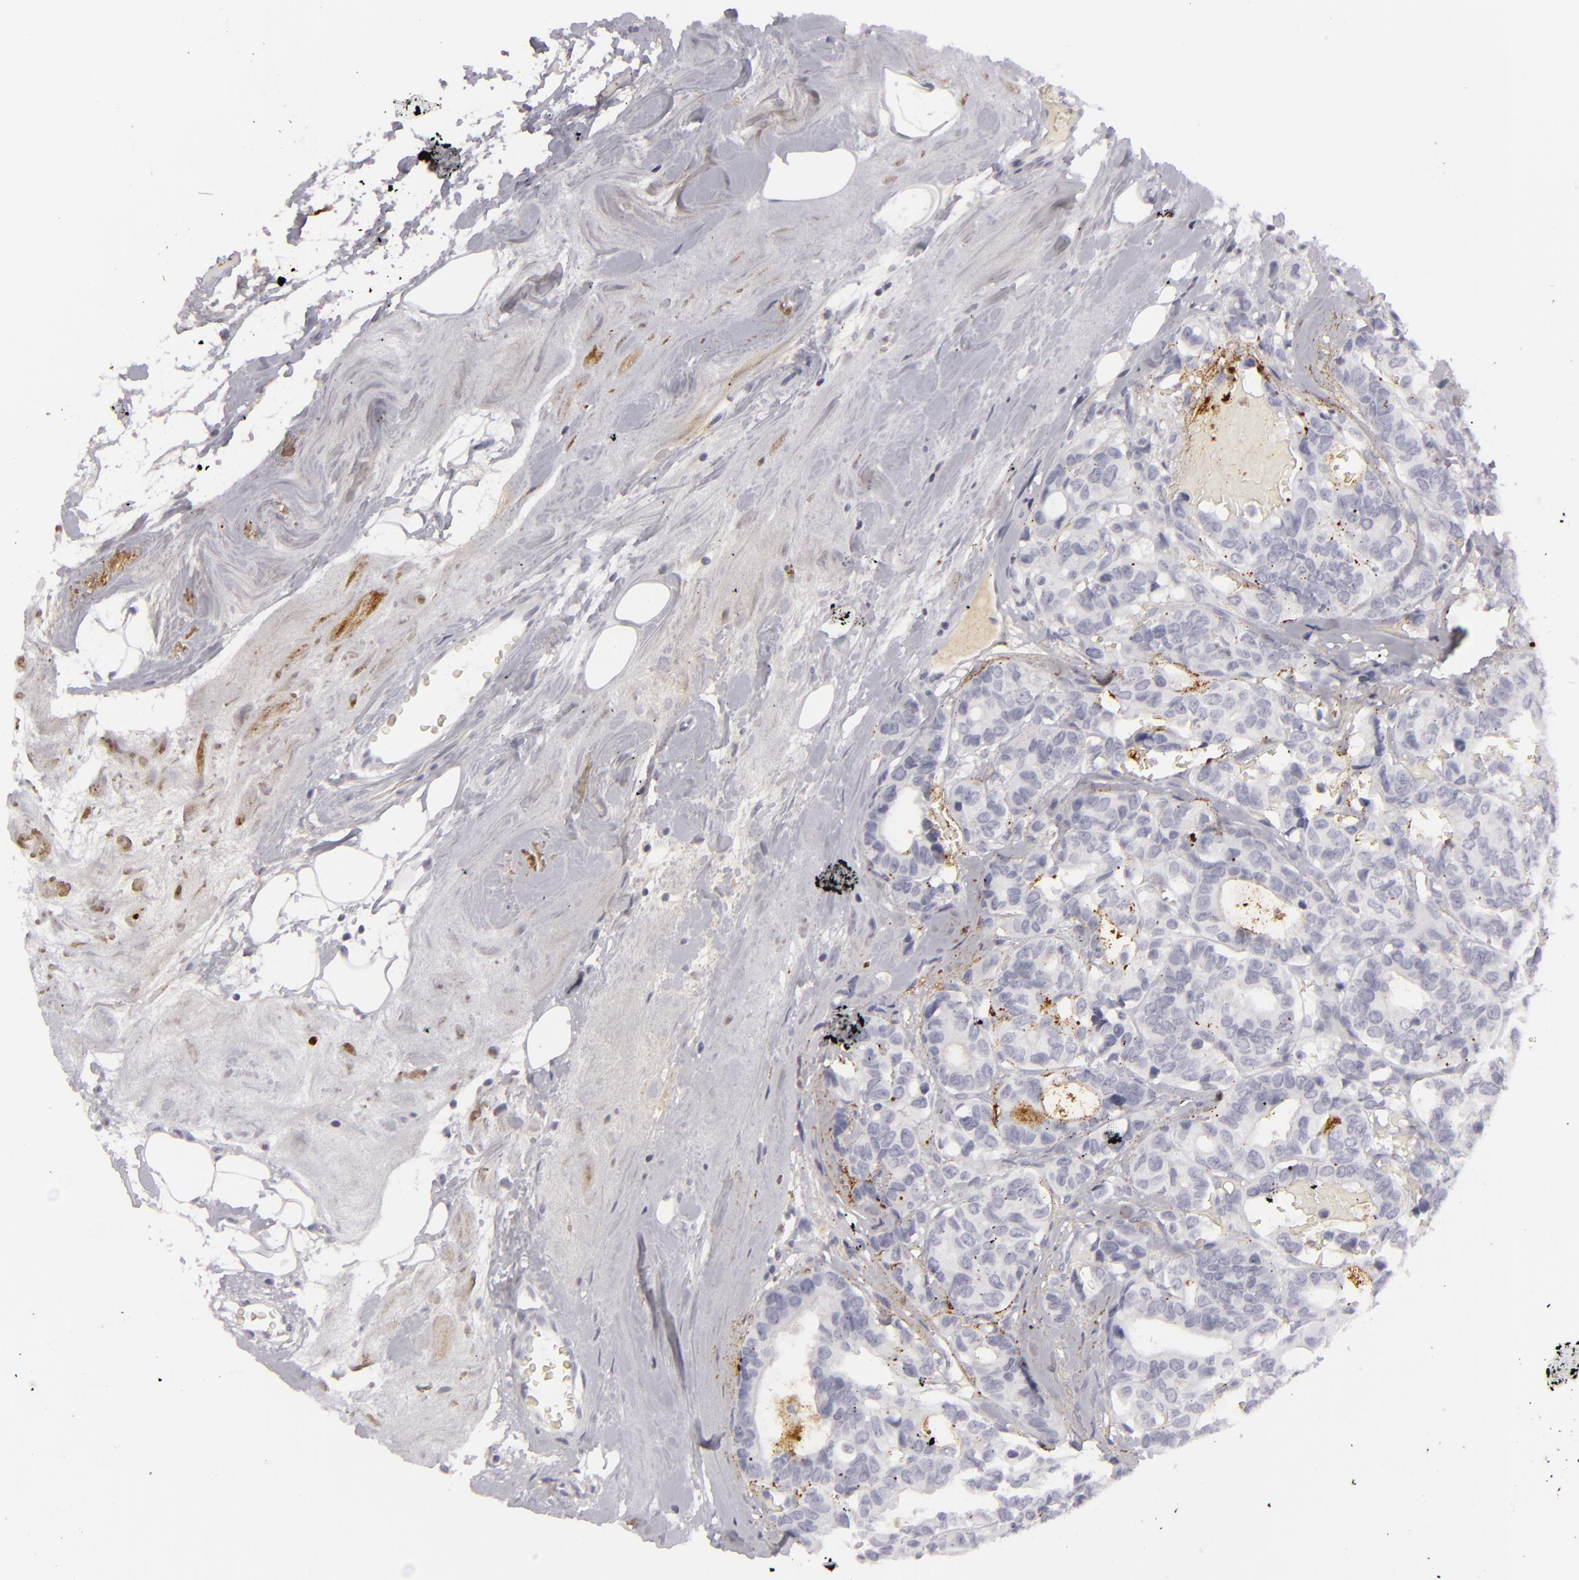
{"staining": {"intensity": "negative", "quantity": "none", "location": "none"}, "tissue": "breast cancer", "cell_type": "Tumor cells", "image_type": "cancer", "snomed": [{"axis": "morphology", "description": "Duct carcinoma"}, {"axis": "topography", "description": "Breast"}], "caption": "IHC micrograph of human breast invasive ductal carcinoma stained for a protein (brown), which reveals no expression in tumor cells.", "gene": "C9", "patient": {"sex": "female", "age": 69}}